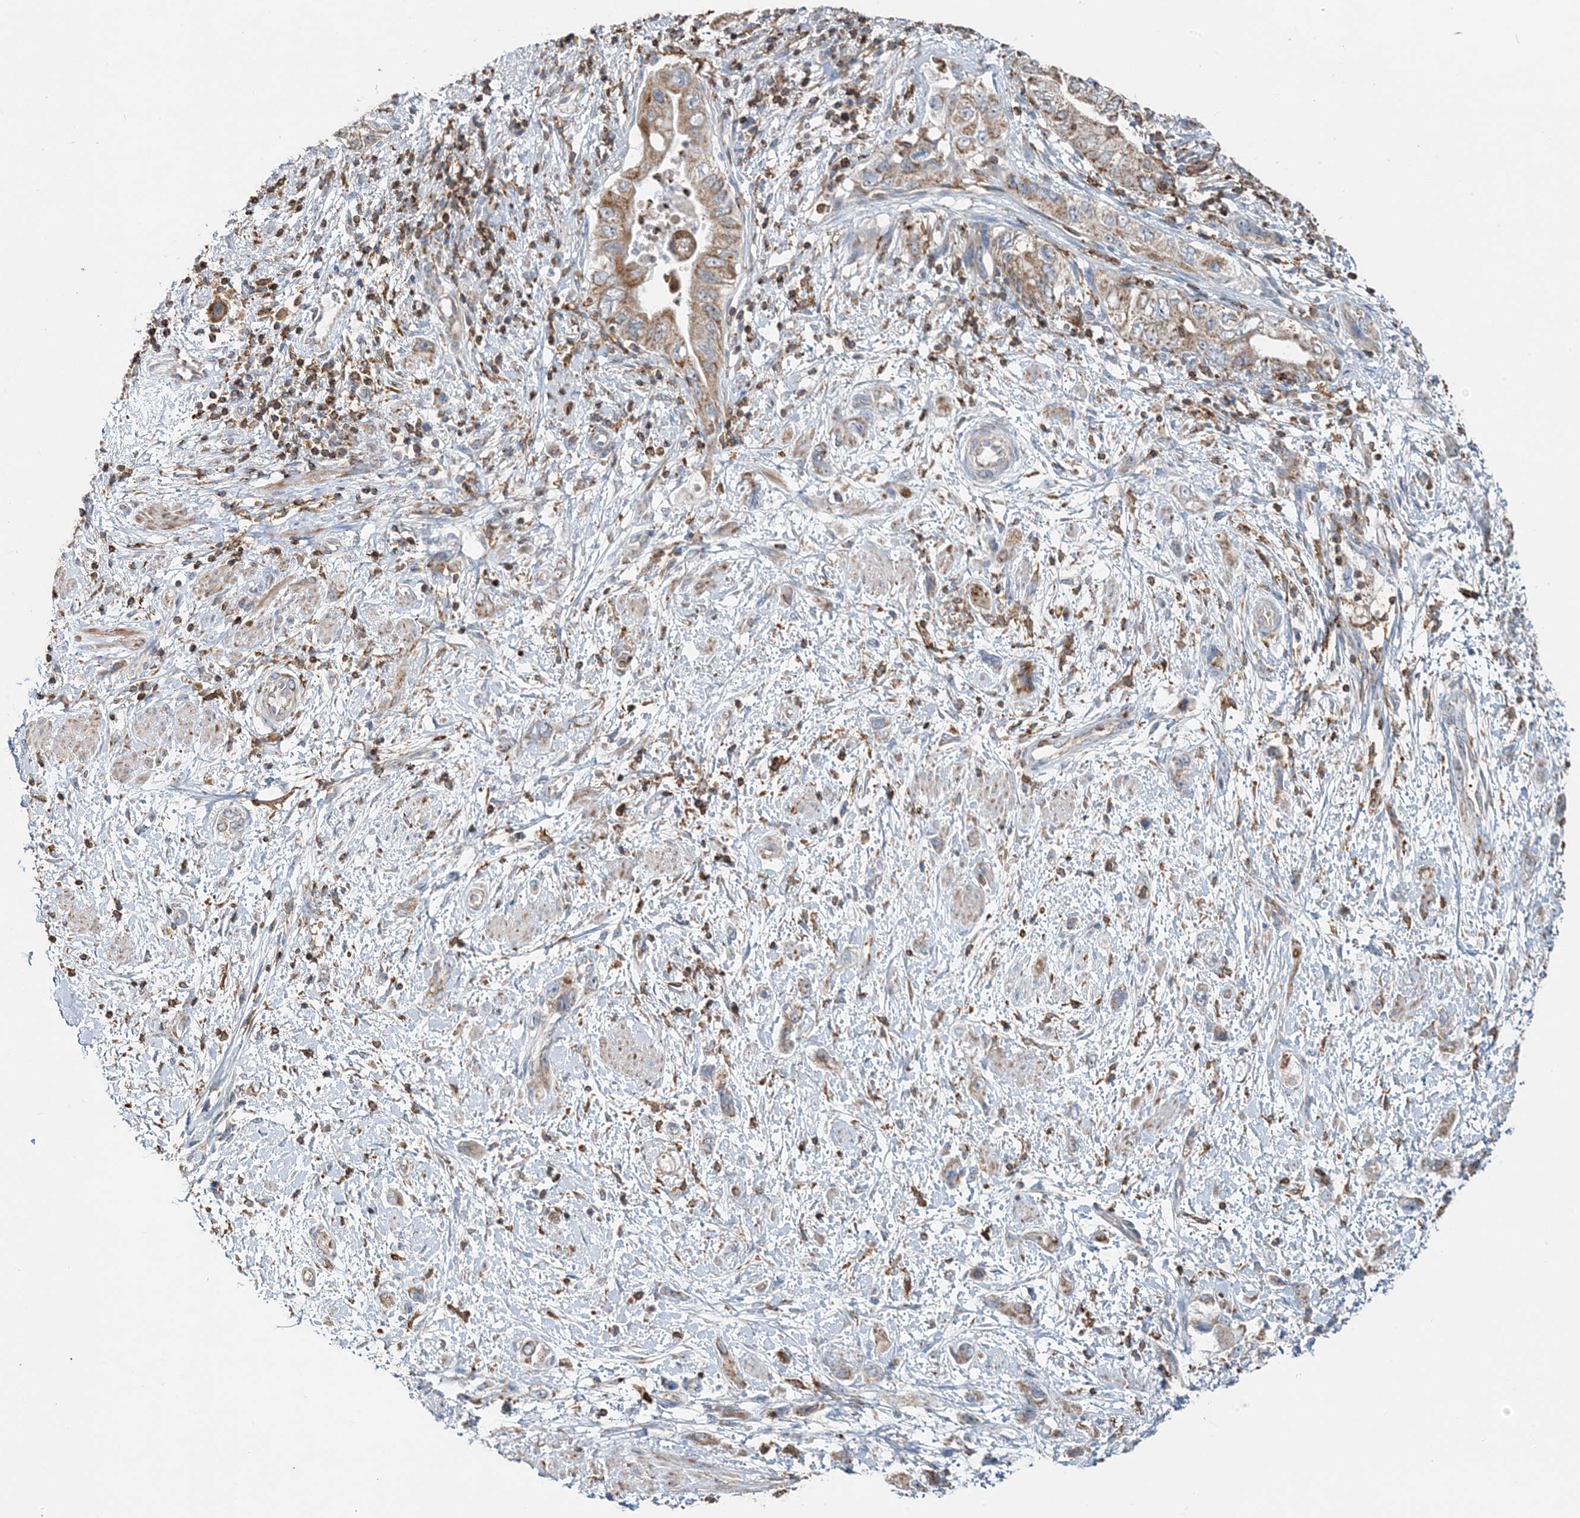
{"staining": {"intensity": "moderate", "quantity": ">75%", "location": "cytoplasmic/membranous"}, "tissue": "pancreatic cancer", "cell_type": "Tumor cells", "image_type": "cancer", "snomed": [{"axis": "morphology", "description": "Adenocarcinoma, NOS"}, {"axis": "topography", "description": "Pancreas"}], "caption": "Pancreatic cancer stained for a protein (brown) exhibits moderate cytoplasmic/membranous positive staining in about >75% of tumor cells.", "gene": "TMLHE", "patient": {"sex": "female", "age": 73}}